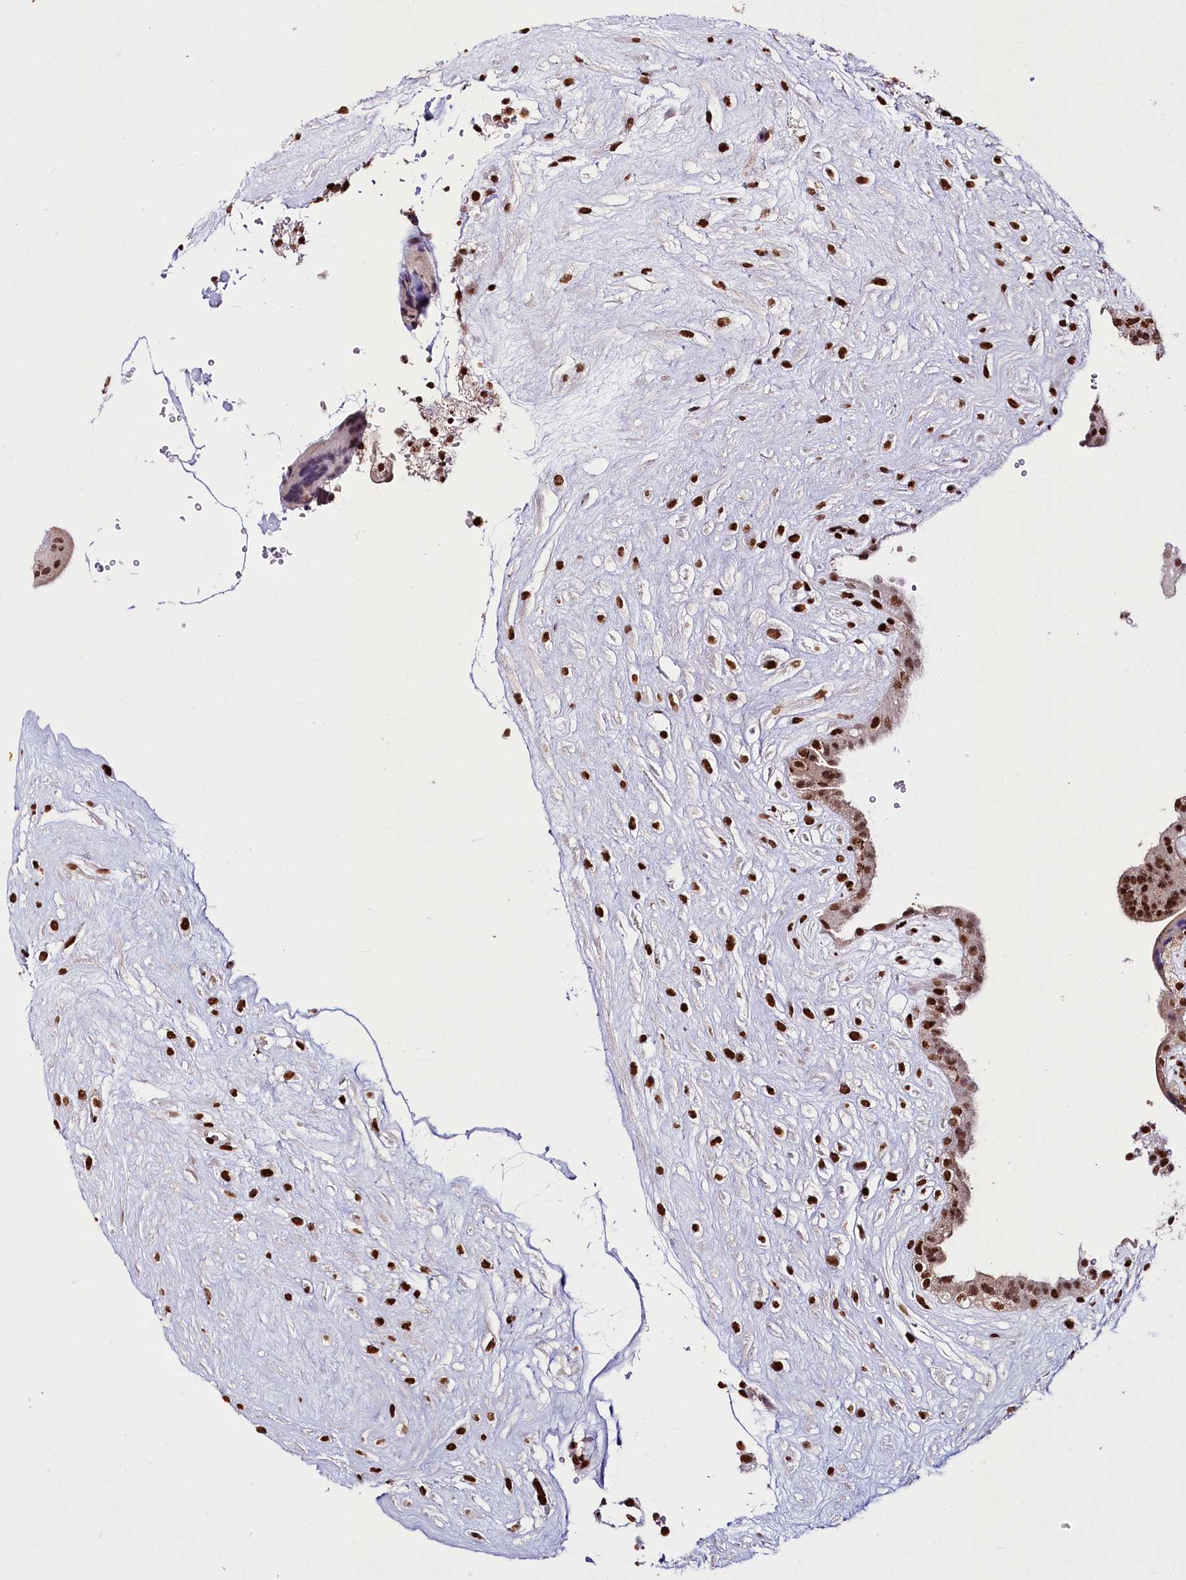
{"staining": {"intensity": "moderate", "quantity": "25%-75%", "location": "nuclear"}, "tissue": "placenta", "cell_type": "Trophoblastic cells", "image_type": "normal", "snomed": [{"axis": "morphology", "description": "Normal tissue, NOS"}, {"axis": "topography", "description": "Placenta"}], "caption": "Brown immunohistochemical staining in unremarkable human placenta exhibits moderate nuclear staining in about 25%-75% of trophoblastic cells.", "gene": "SMARCE1", "patient": {"sex": "female", "age": 18}}